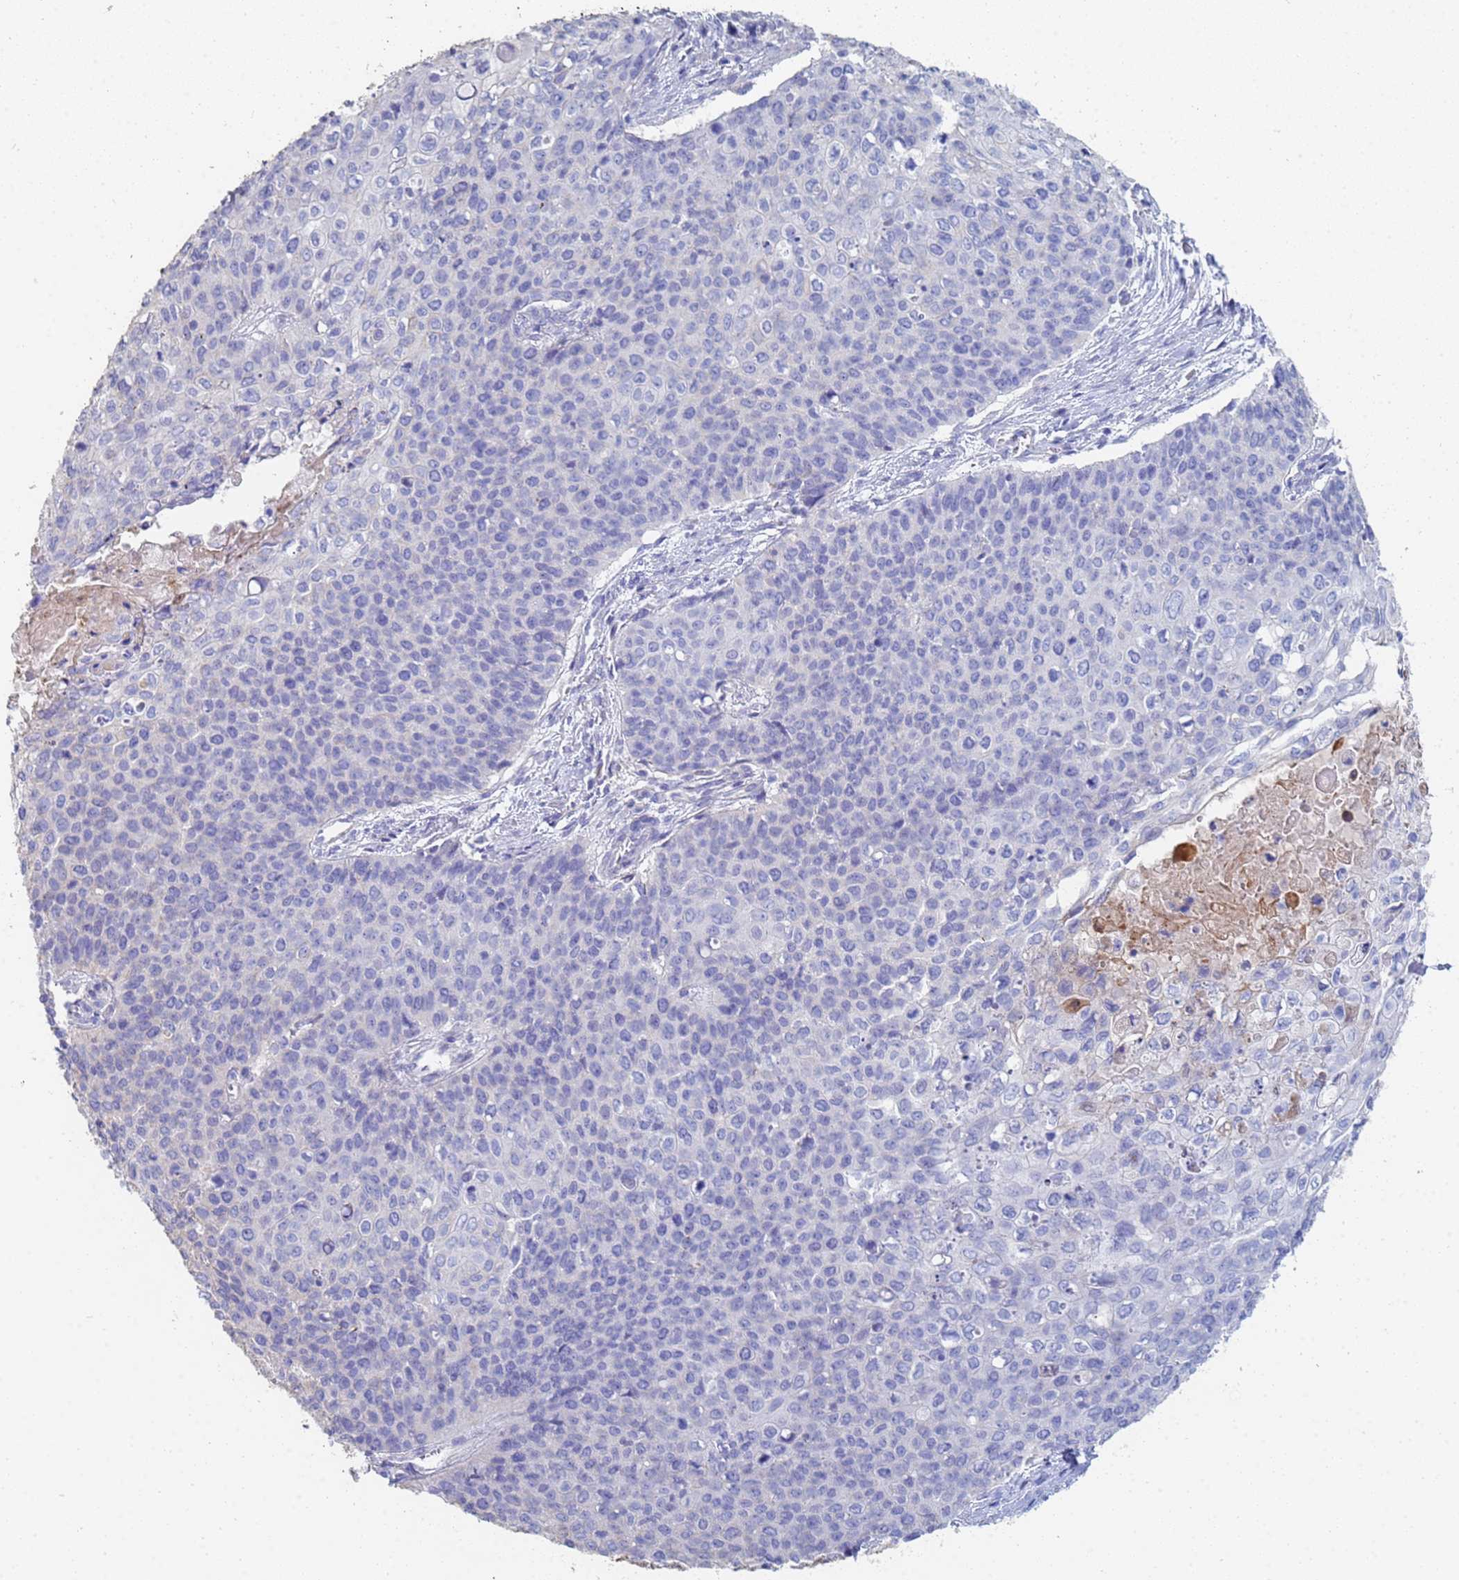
{"staining": {"intensity": "negative", "quantity": "none", "location": "none"}, "tissue": "cervical cancer", "cell_type": "Tumor cells", "image_type": "cancer", "snomed": [{"axis": "morphology", "description": "Squamous cell carcinoma, NOS"}, {"axis": "topography", "description": "Cervix"}], "caption": "An immunohistochemistry (IHC) photomicrograph of squamous cell carcinoma (cervical) is shown. There is no staining in tumor cells of squamous cell carcinoma (cervical).", "gene": "ABCA8", "patient": {"sex": "female", "age": 39}}